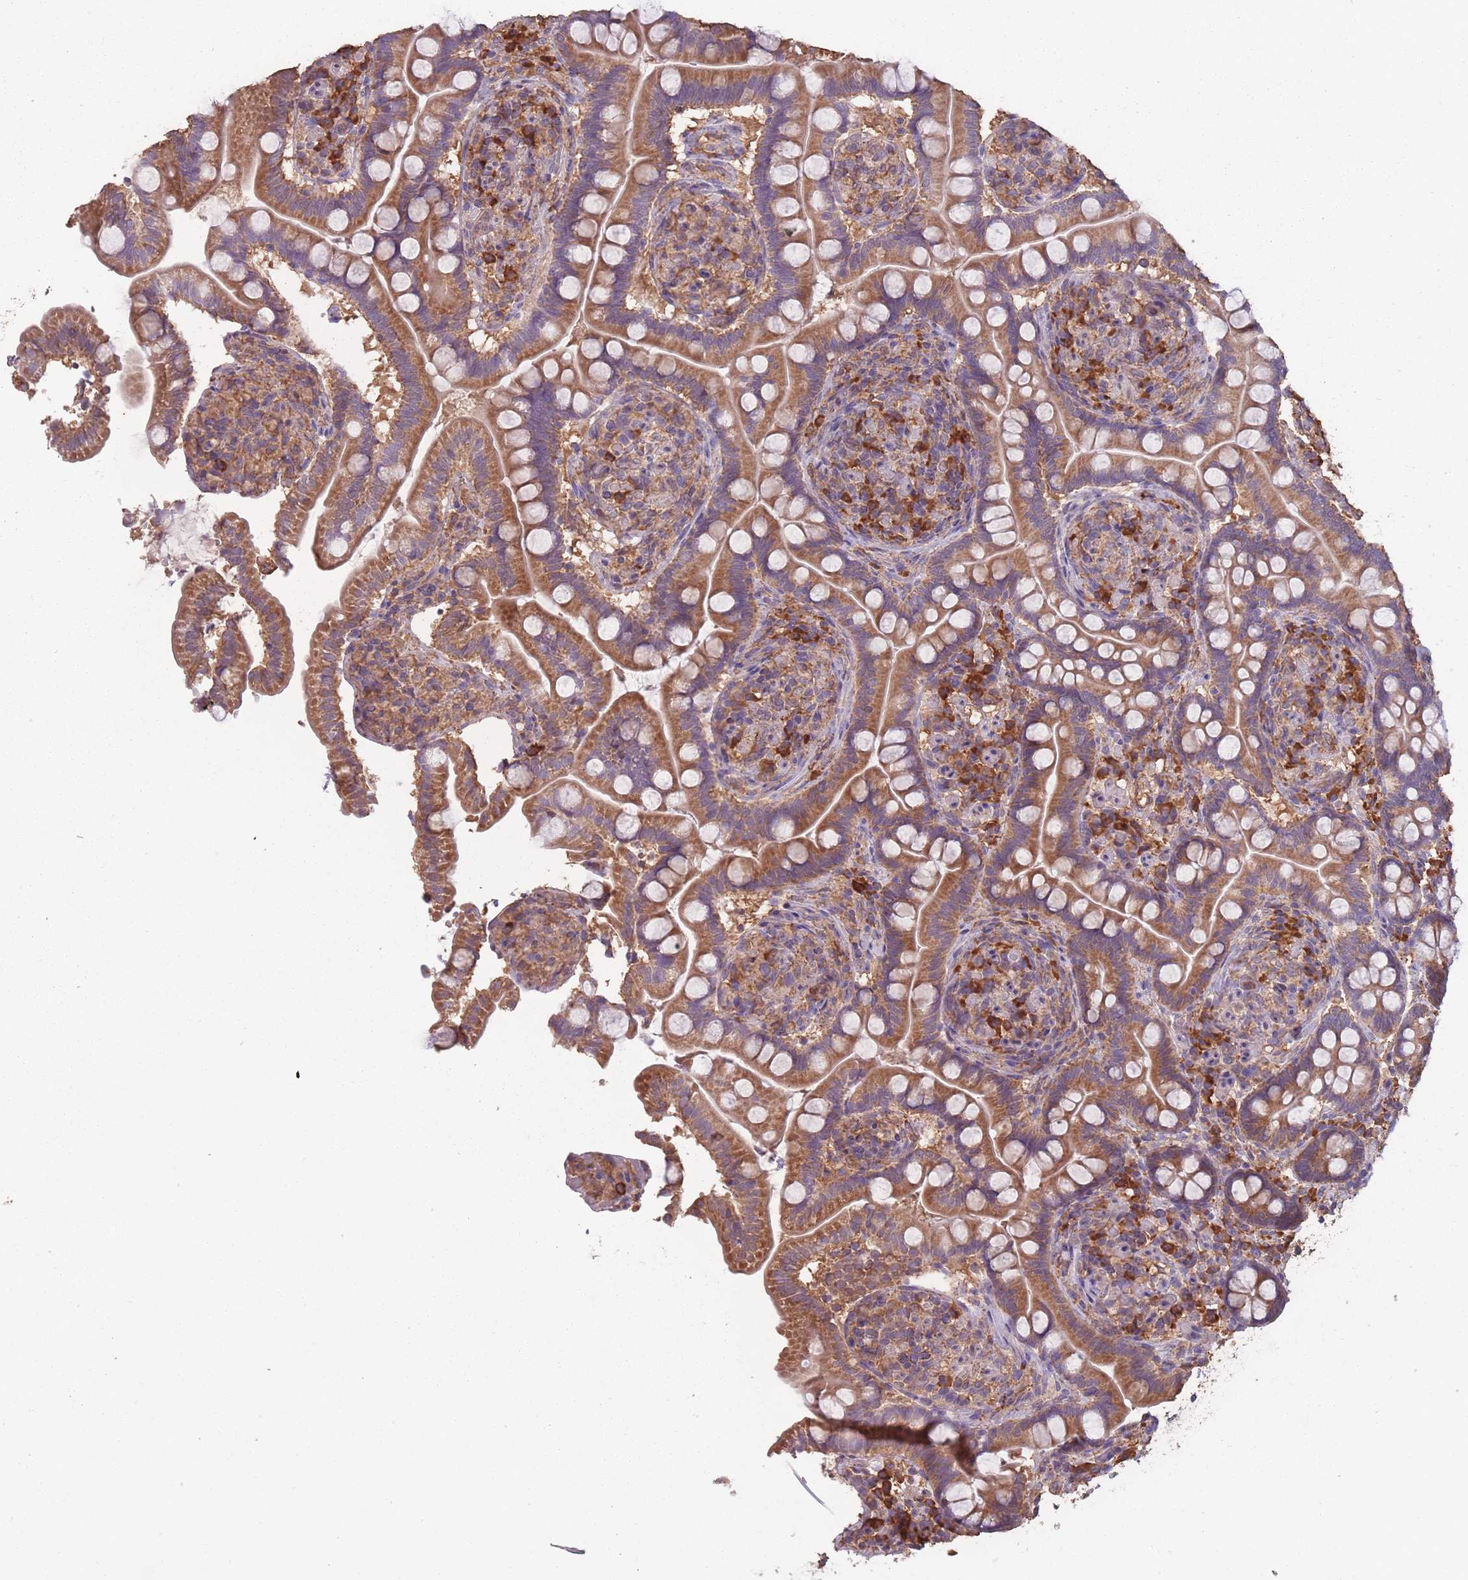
{"staining": {"intensity": "strong", "quantity": ">75%", "location": "cytoplasmic/membranous"}, "tissue": "small intestine", "cell_type": "Glandular cells", "image_type": "normal", "snomed": [{"axis": "morphology", "description": "Normal tissue, NOS"}, {"axis": "topography", "description": "Small intestine"}], "caption": "A photomicrograph of small intestine stained for a protein shows strong cytoplasmic/membranous brown staining in glandular cells.", "gene": "SANBR", "patient": {"sex": "female", "age": 64}}